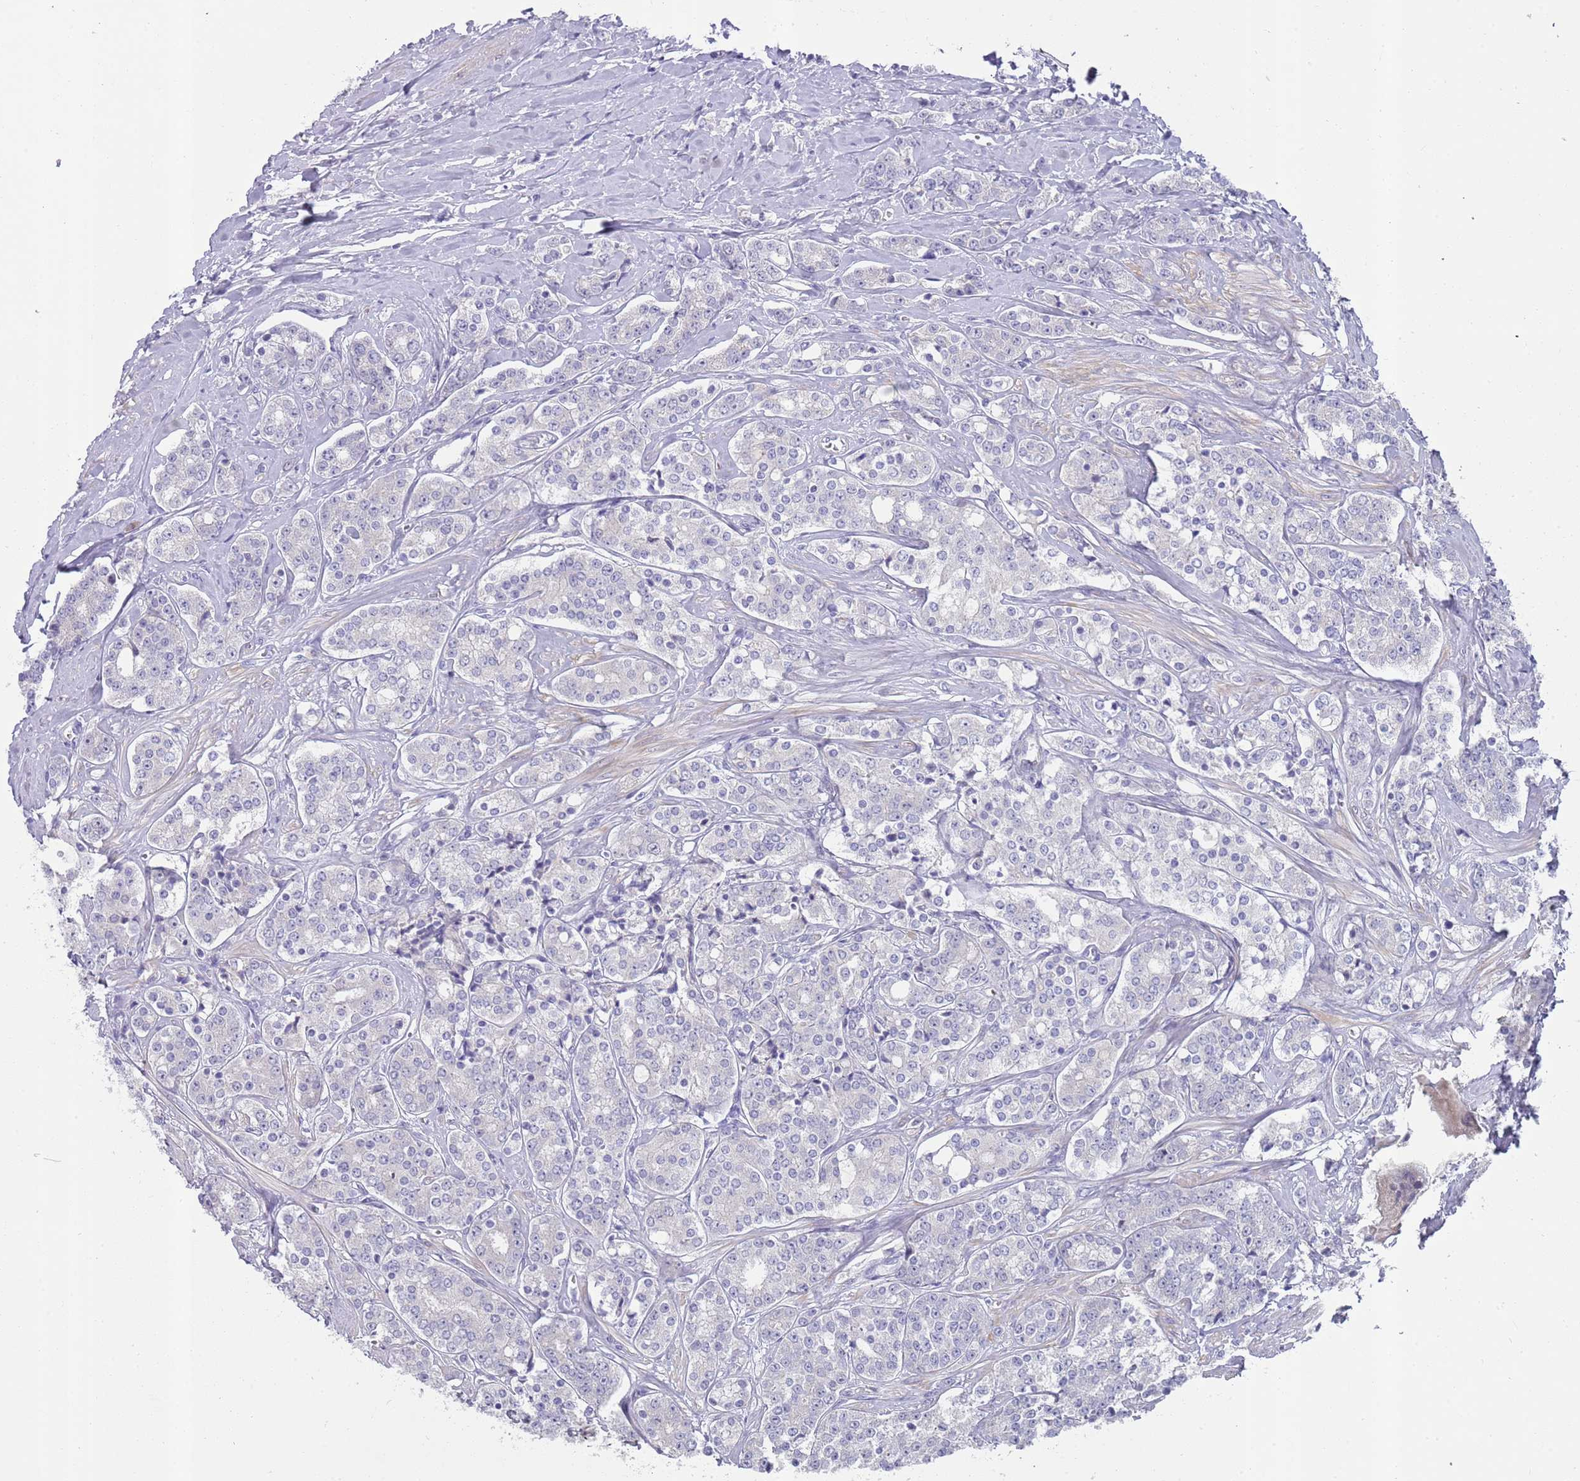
{"staining": {"intensity": "negative", "quantity": "none", "location": "none"}, "tissue": "prostate cancer", "cell_type": "Tumor cells", "image_type": "cancer", "snomed": [{"axis": "morphology", "description": "Adenocarcinoma, High grade"}, {"axis": "topography", "description": "Prostate"}], "caption": "DAB immunohistochemical staining of prostate high-grade adenocarcinoma displays no significant staining in tumor cells. The staining was performed using DAB (3,3'-diaminobenzidine) to visualize the protein expression in brown, while the nuclei were stained in blue with hematoxylin (Magnification: 20x).", "gene": "PRAC1", "patient": {"sex": "male", "age": 62}}